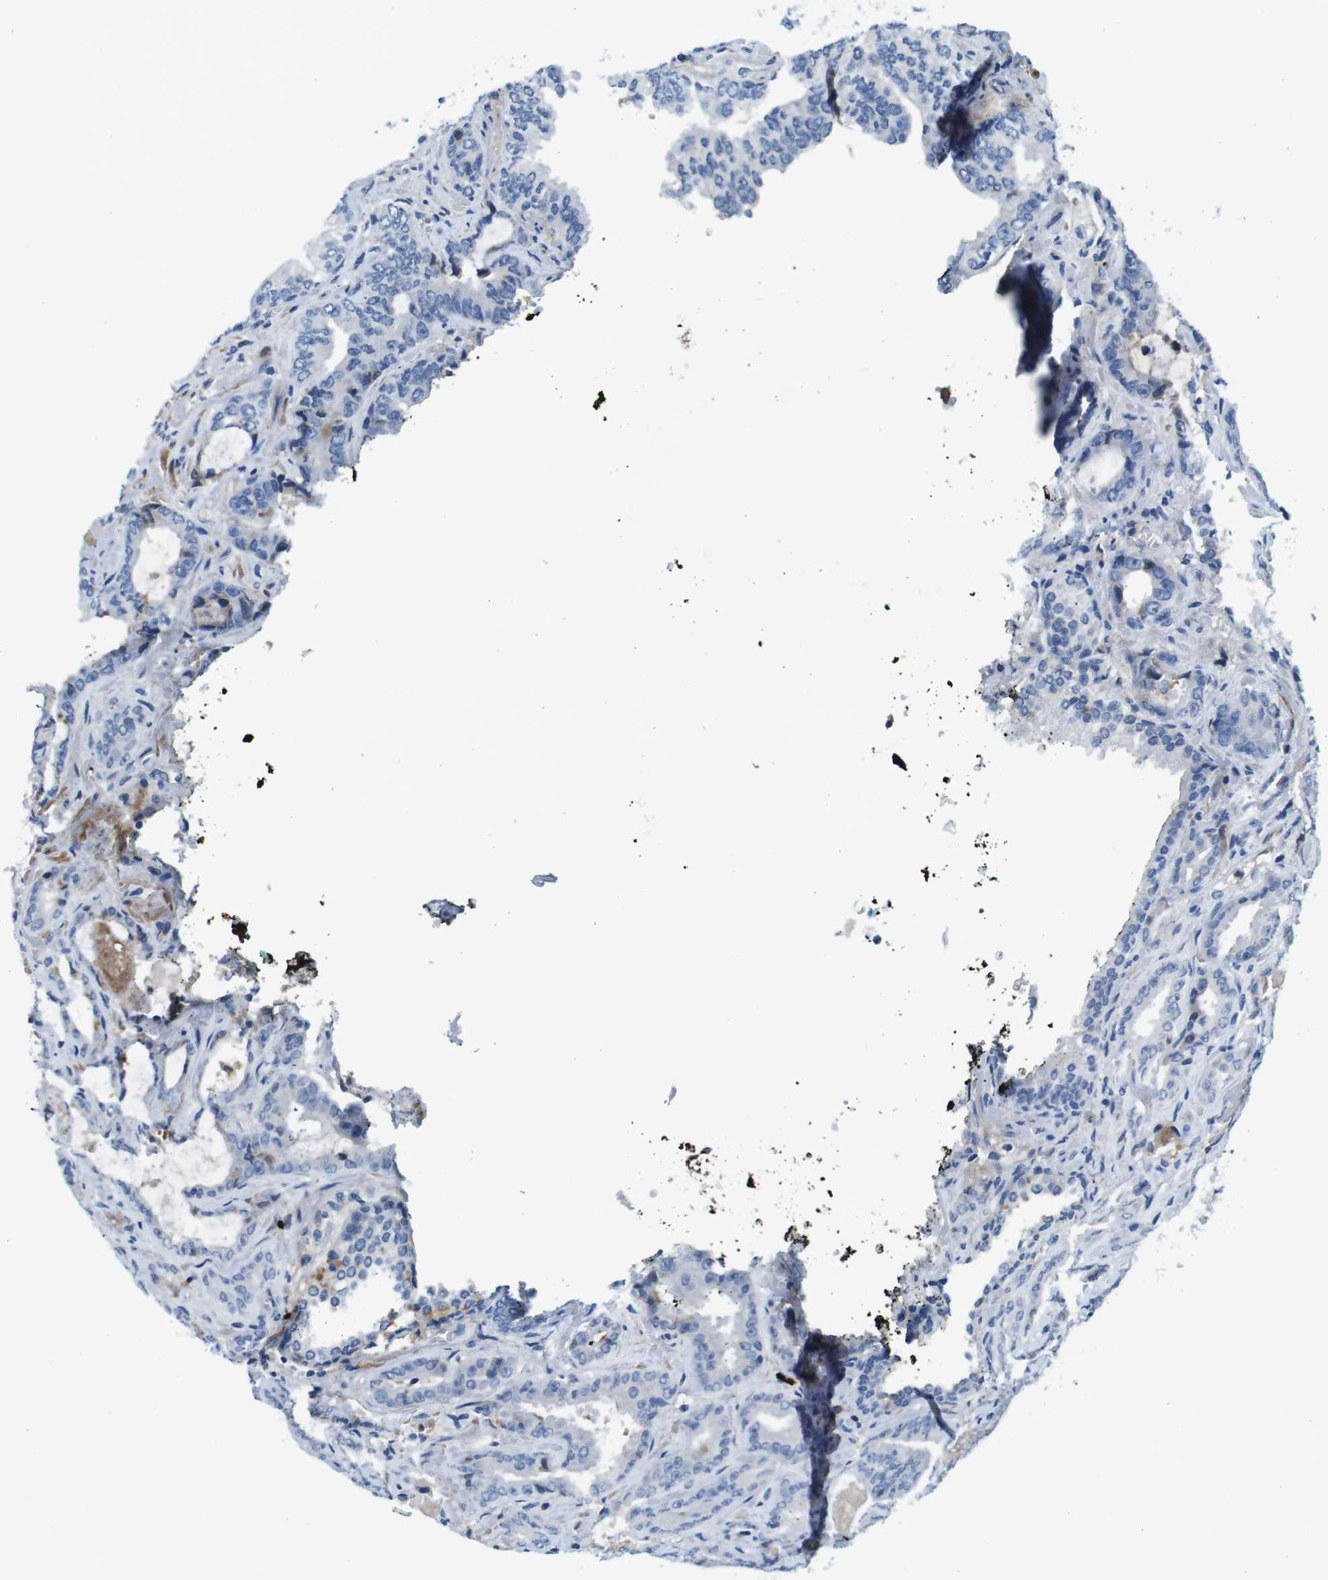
{"staining": {"intensity": "negative", "quantity": "none", "location": "none"}, "tissue": "prostate cancer", "cell_type": "Tumor cells", "image_type": "cancer", "snomed": [{"axis": "morphology", "description": "Adenocarcinoma, Low grade"}, {"axis": "topography", "description": "Prostate"}], "caption": "The histopathology image displays no staining of tumor cells in prostate cancer (adenocarcinoma (low-grade)).", "gene": "IGHD", "patient": {"sex": "male", "age": 60}}